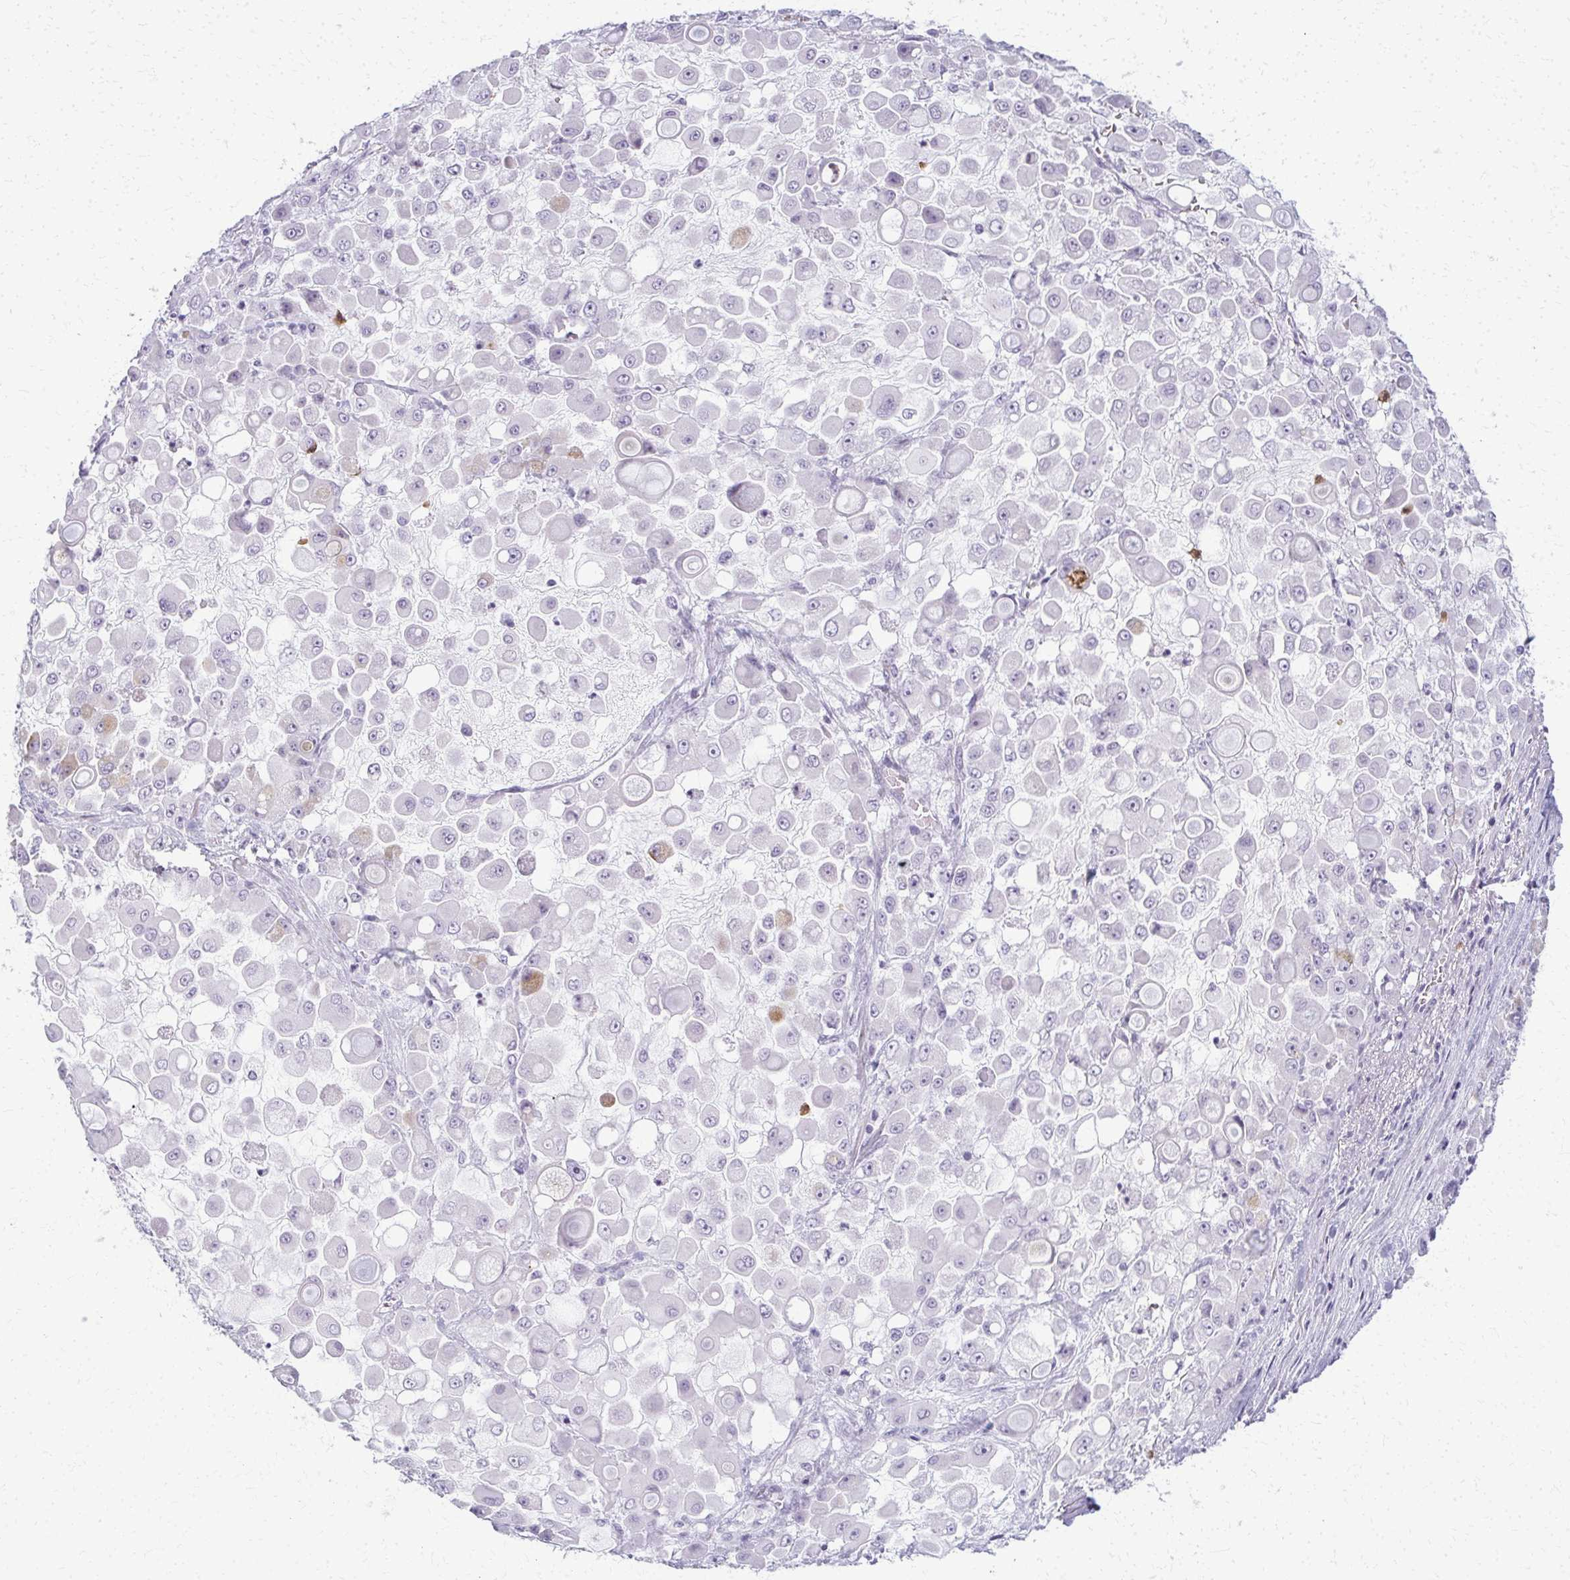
{"staining": {"intensity": "negative", "quantity": "none", "location": "none"}, "tissue": "stomach cancer", "cell_type": "Tumor cells", "image_type": "cancer", "snomed": [{"axis": "morphology", "description": "Adenocarcinoma, NOS"}, {"axis": "topography", "description": "Stomach"}], "caption": "An IHC image of stomach adenocarcinoma is shown. There is no staining in tumor cells of stomach adenocarcinoma.", "gene": "CA3", "patient": {"sex": "female", "age": 76}}